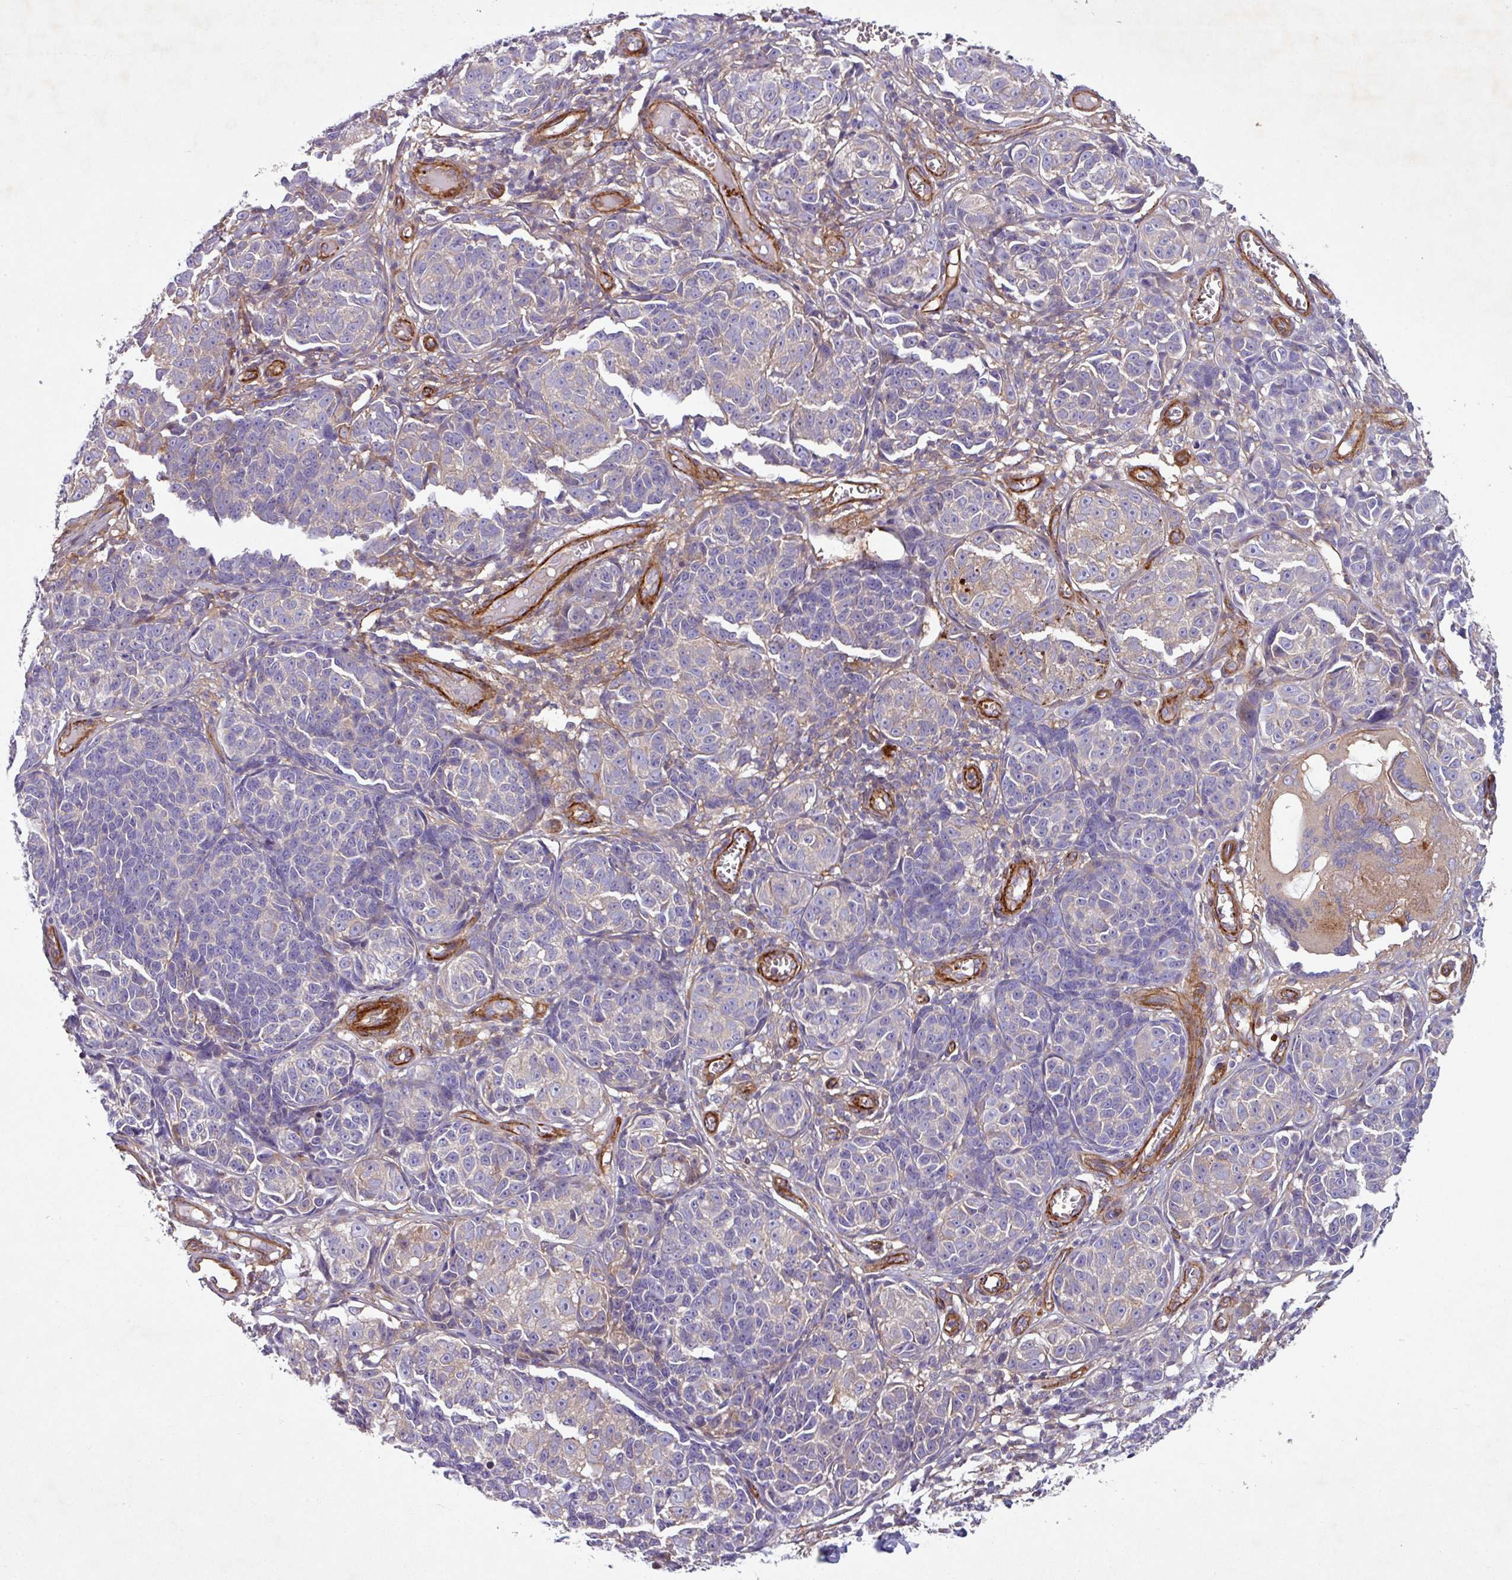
{"staining": {"intensity": "weak", "quantity": "<25%", "location": "cytoplasmic/membranous"}, "tissue": "melanoma", "cell_type": "Tumor cells", "image_type": "cancer", "snomed": [{"axis": "morphology", "description": "Malignant melanoma, NOS"}, {"axis": "topography", "description": "Skin"}], "caption": "Tumor cells are negative for brown protein staining in melanoma. (DAB immunohistochemistry, high magnification).", "gene": "ATP2C2", "patient": {"sex": "male", "age": 73}}